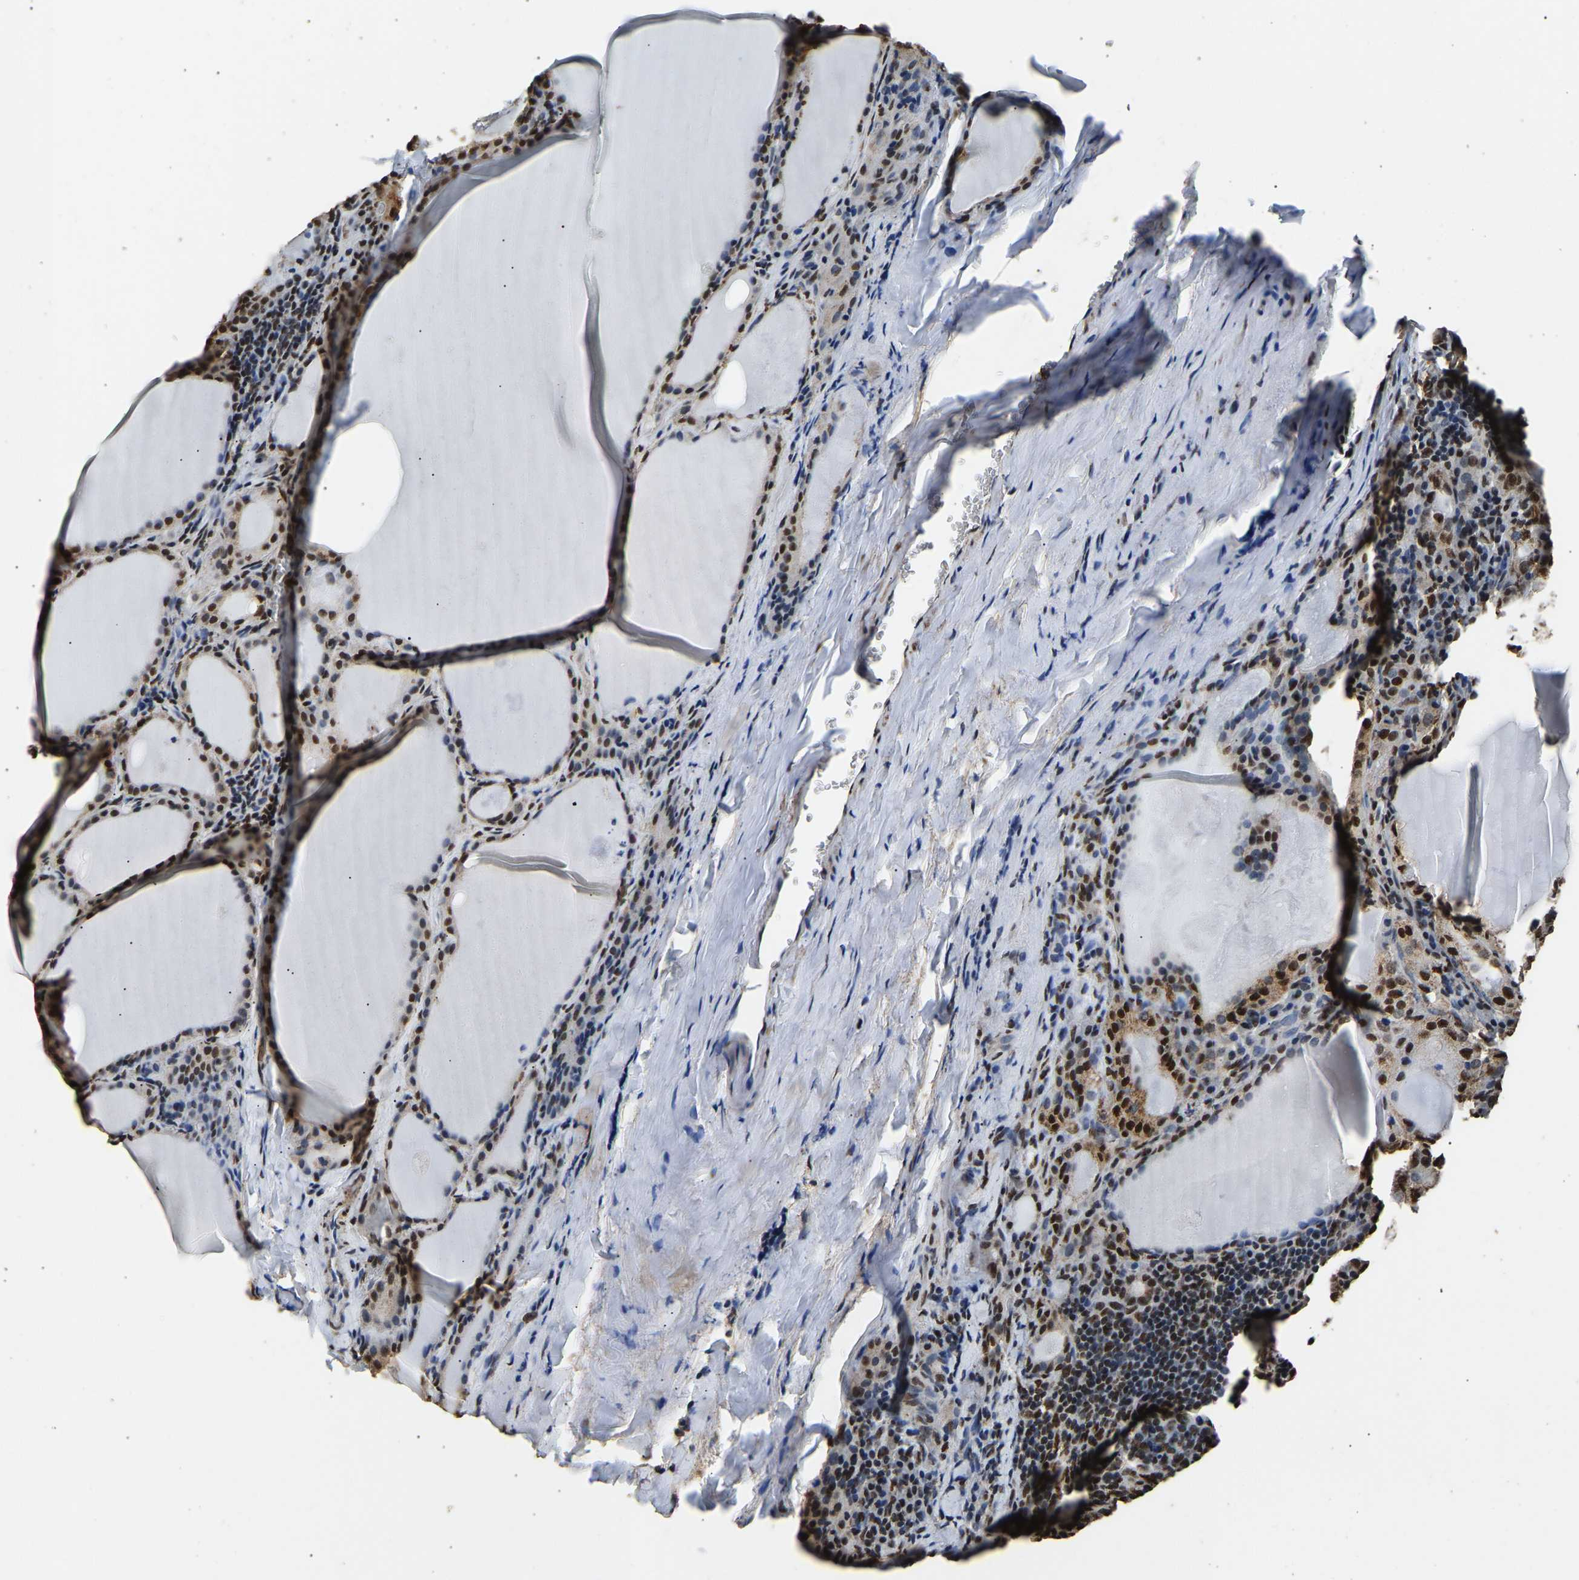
{"staining": {"intensity": "strong", "quantity": ">75%", "location": "cytoplasmic/membranous,nuclear"}, "tissue": "thyroid cancer", "cell_type": "Tumor cells", "image_type": "cancer", "snomed": [{"axis": "morphology", "description": "Papillary adenocarcinoma, NOS"}, {"axis": "topography", "description": "Thyroid gland"}], "caption": "Tumor cells reveal high levels of strong cytoplasmic/membranous and nuclear positivity in approximately >75% of cells in human thyroid cancer.", "gene": "SAFB", "patient": {"sex": "female", "age": 42}}